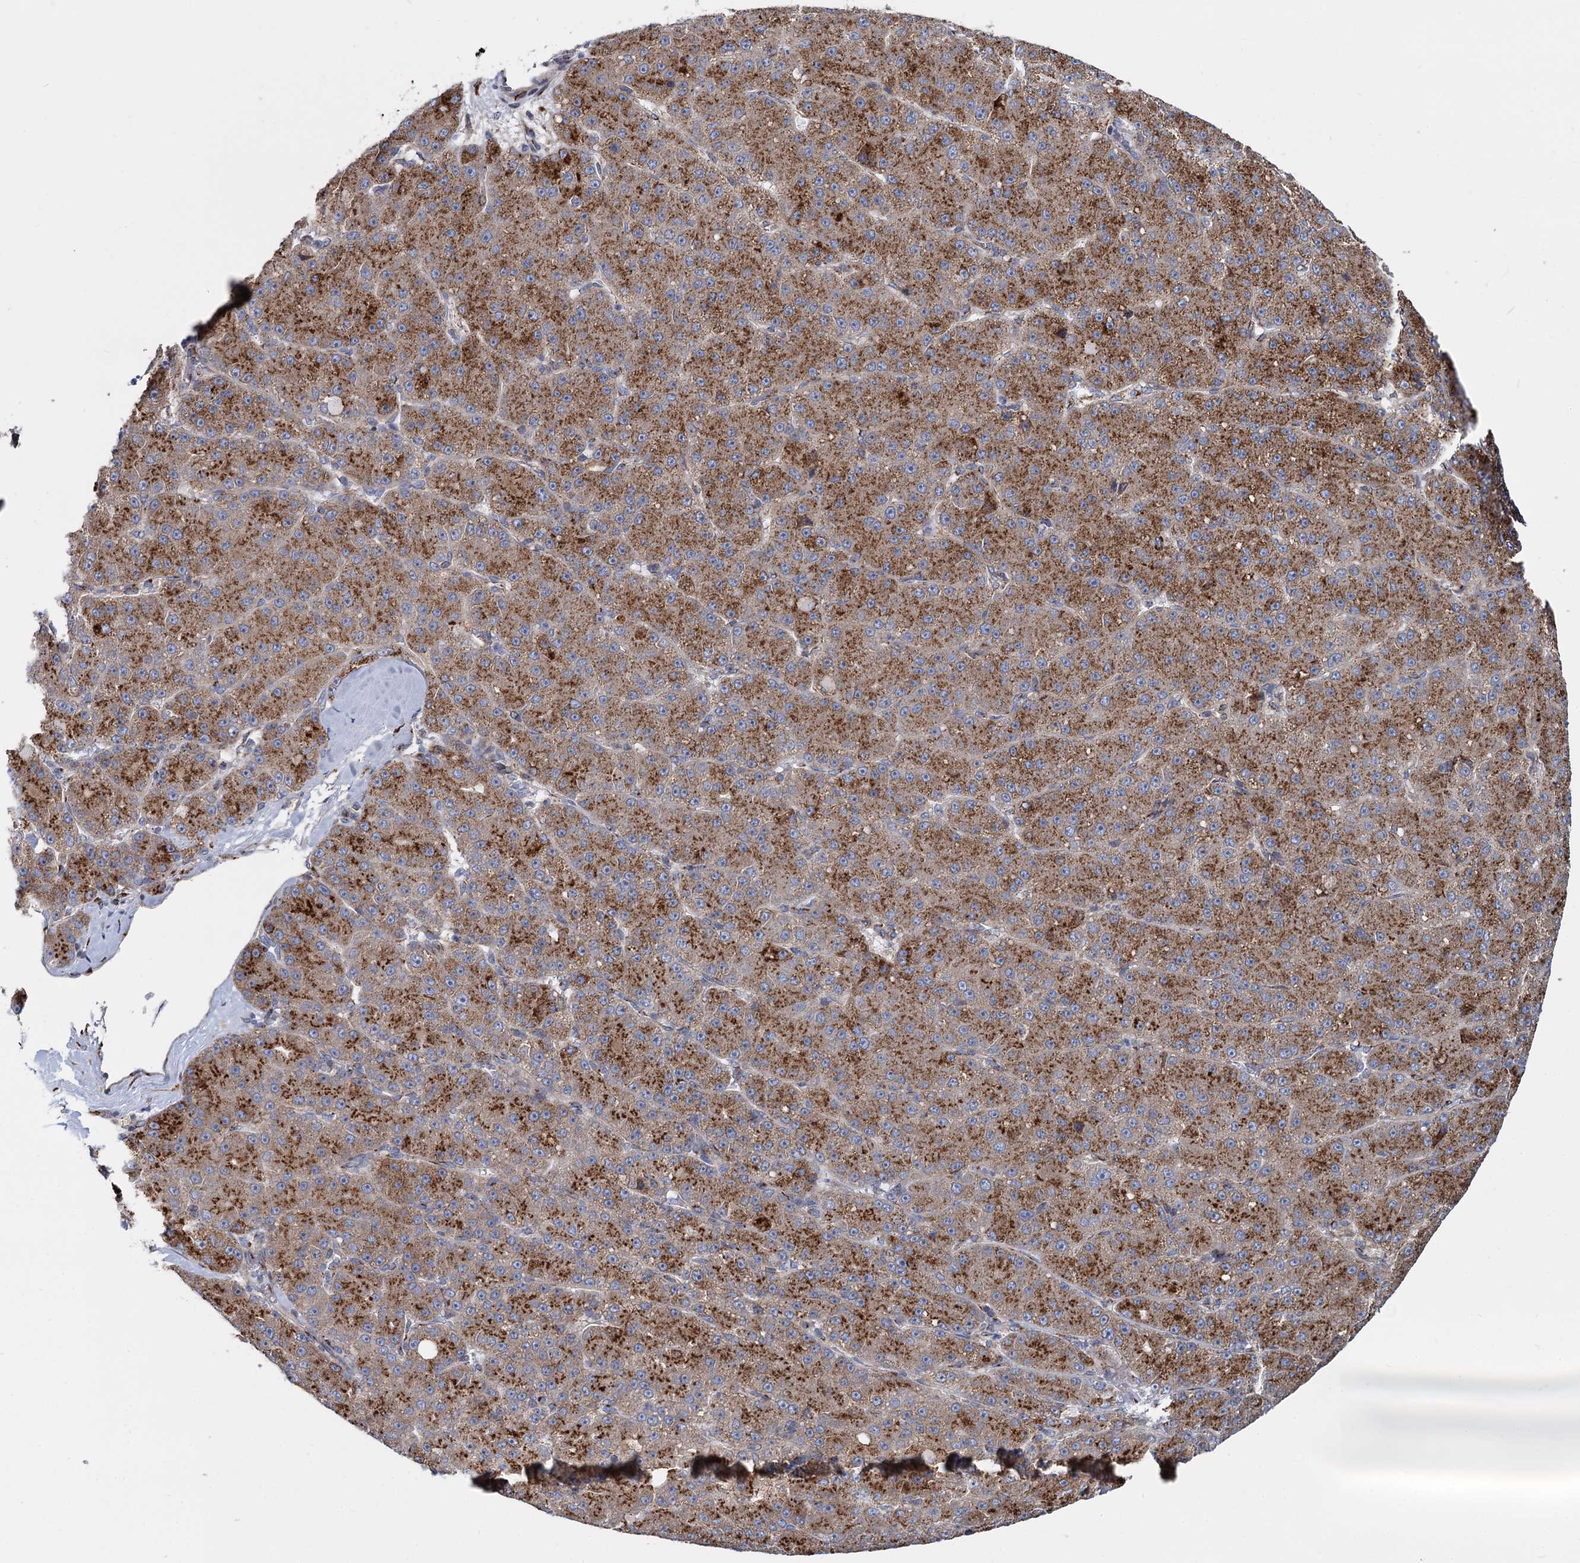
{"staining": {"intensity": "strong", "quantity": ">75%", "location": "cytoplasmic/membranous"}, "tissue": "liver cancer", "cell_type": "Tumor cells", "image_type": "cancer", "snomed": [{"axis": "morphology", "description": "Carcinoma, Hepatocellular, NOS"}, {"axis": "topography", "description": "Liver"}], "caption": "Immunohistochemical staining of liver cancer displays high levels of strong cytoplasmic/membranous protein positivity in approximately >75% of tumor cells.", "gene": "SUPT20H", "patient": {"sex": "male", "age": 67}}